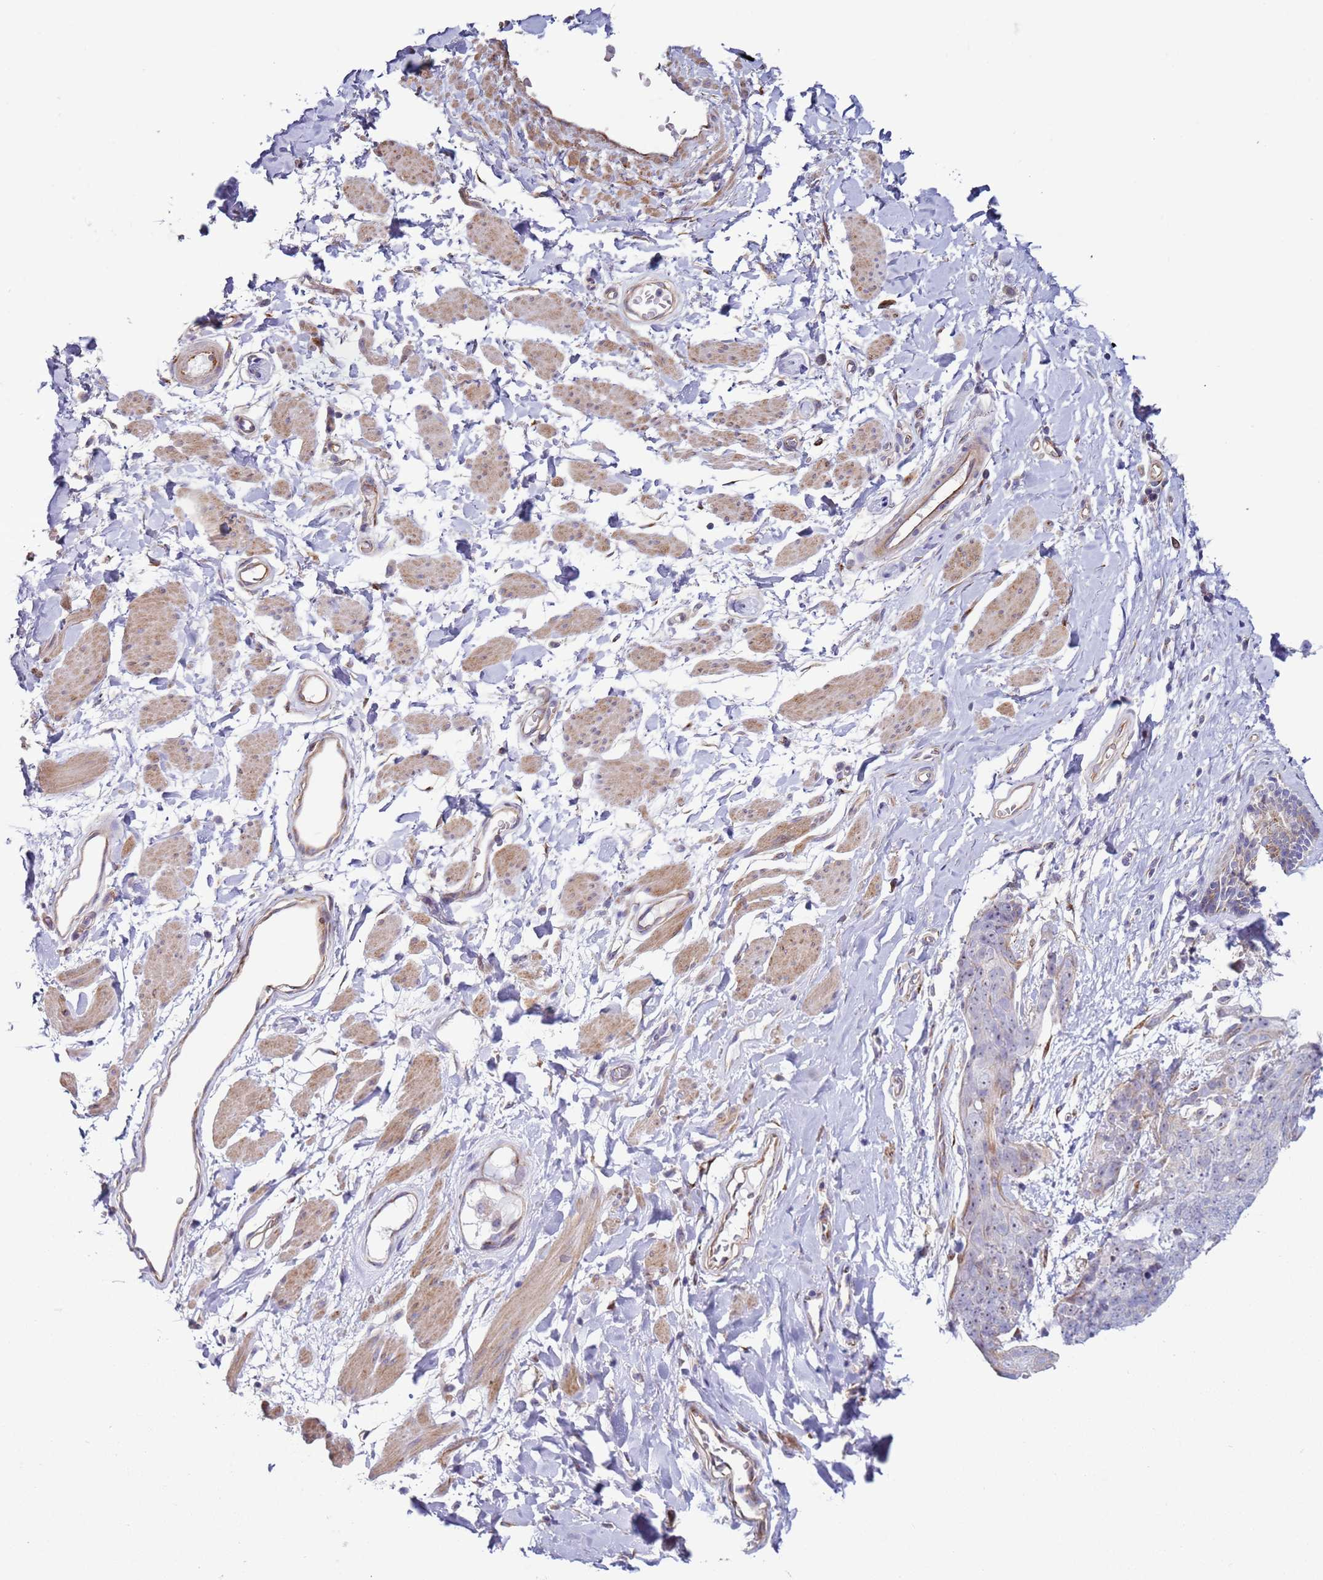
{"staining": {"intensity": "negative", "quantity": "none", "location": "none"}, "tissue": "skin cancer", "cell_type": "Tumor cells", "image_type": "cancer", "snomed": [{"axis": "morphology", "description": "Squamous cell carcinoma, NOS"}, {"axis": "topography", "description": "Skin"}, {"axis": "topography", "description": "Vulva"}], "caption": "Skin squamous cell carcinoma was stained to show a protein in brown. There is no significant positivity in tumor cells.", "gene": "HEATR1", "patient": {"sex": "female", "age": 85}}